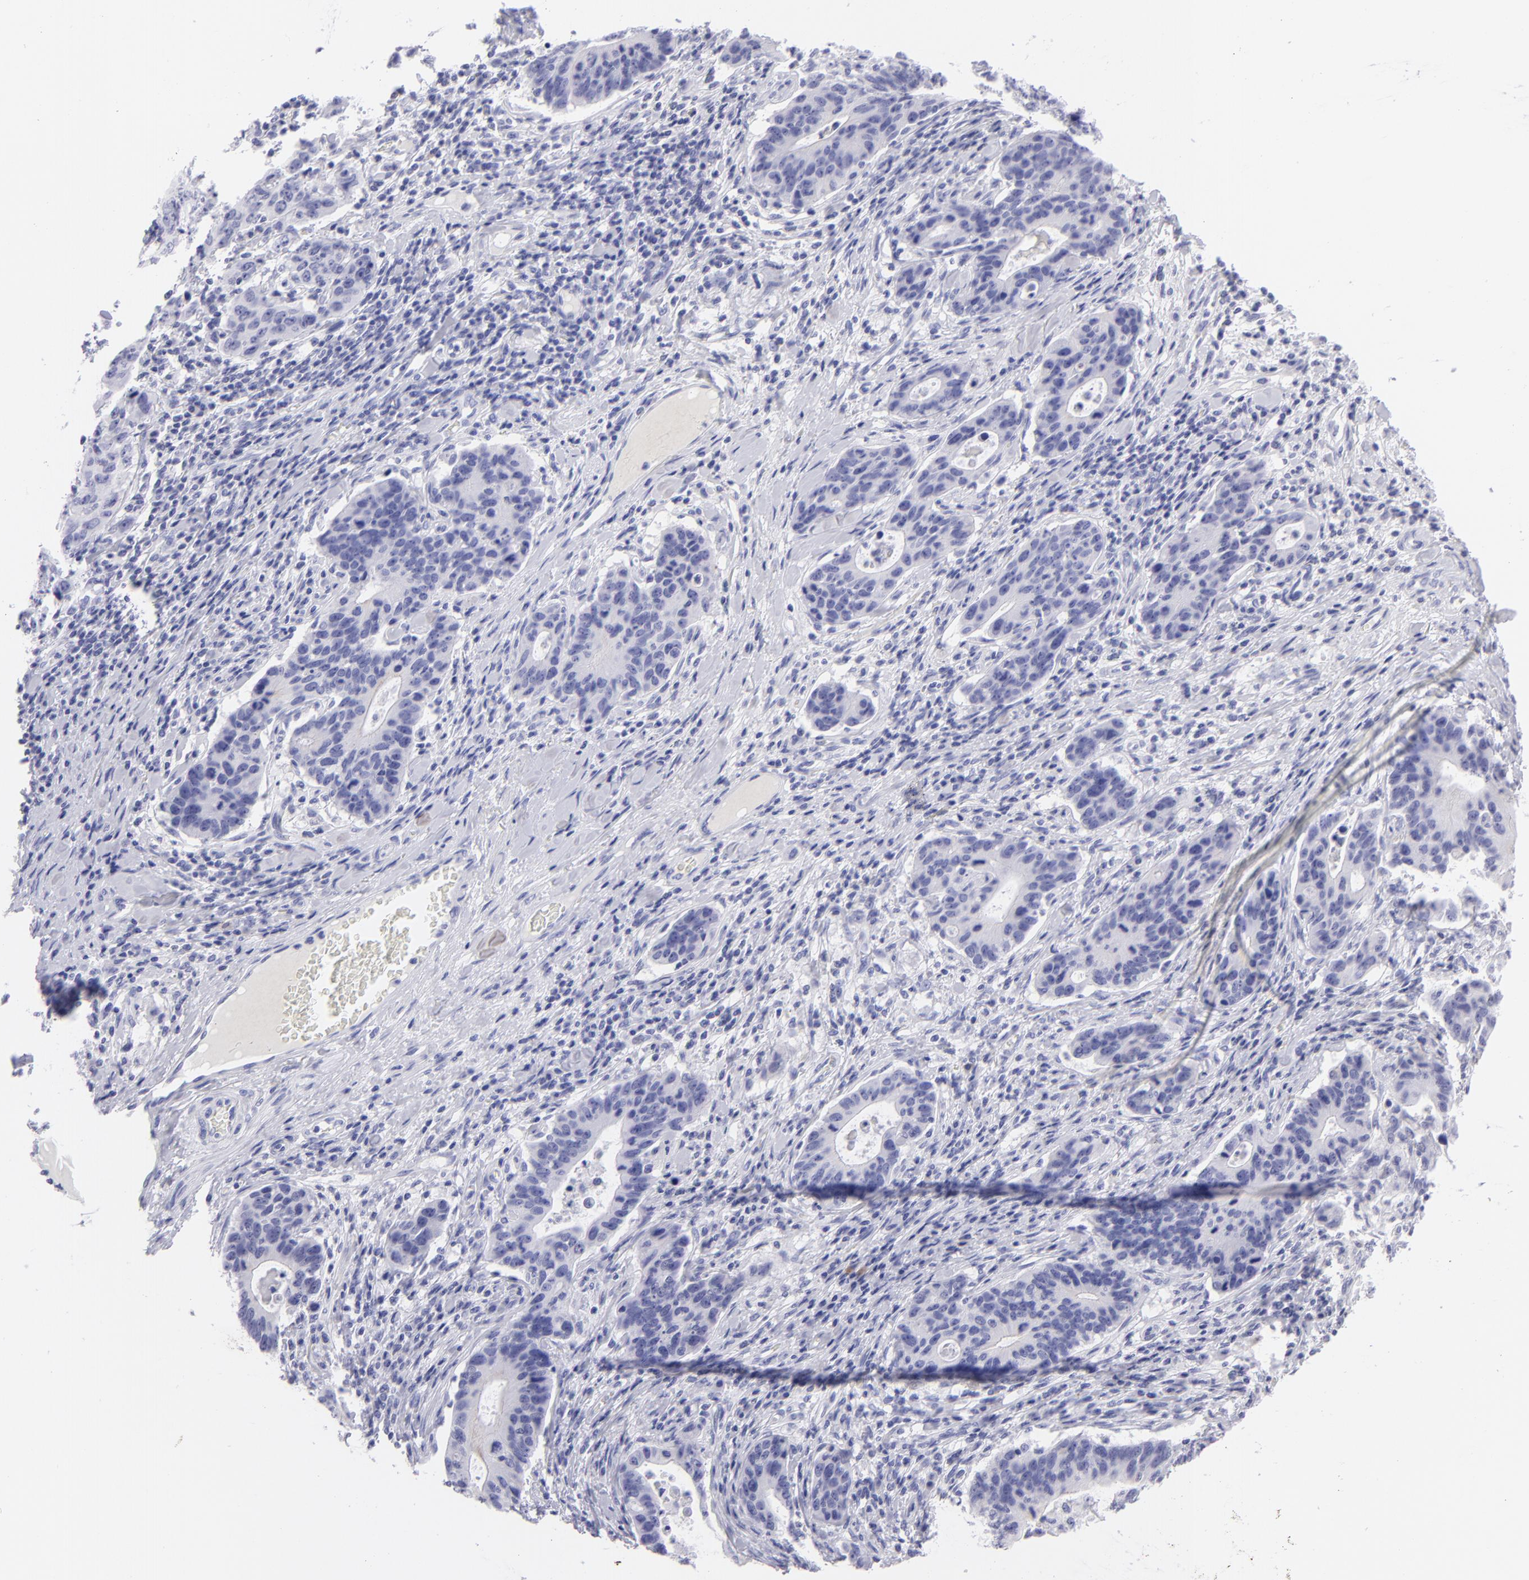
{"staining": {"intensity": "negative", "quantity": "none", "location": "none"}, "tissue": "stomach cancer", "cell_type": "Tumor cells", "image_type": "cancer", "snomed": [{"axis": "morphology", "description": "Adenocarcinoma, NOS"}, {"axis": "topography", "description": "Esophagus"}, {"axis": "topography", "description": "Stomach"}], "caption": "The IHC micrograph has no significant positivity in tumor cells of adenocarcinoma (stomach) tissue. (DAB (3,3'-diaminobenzidine) IHC visualized using brightfield microscopy, high magnification).", "gene": "SLC1A2", "patient": {"sex": "male", "age": 74}}